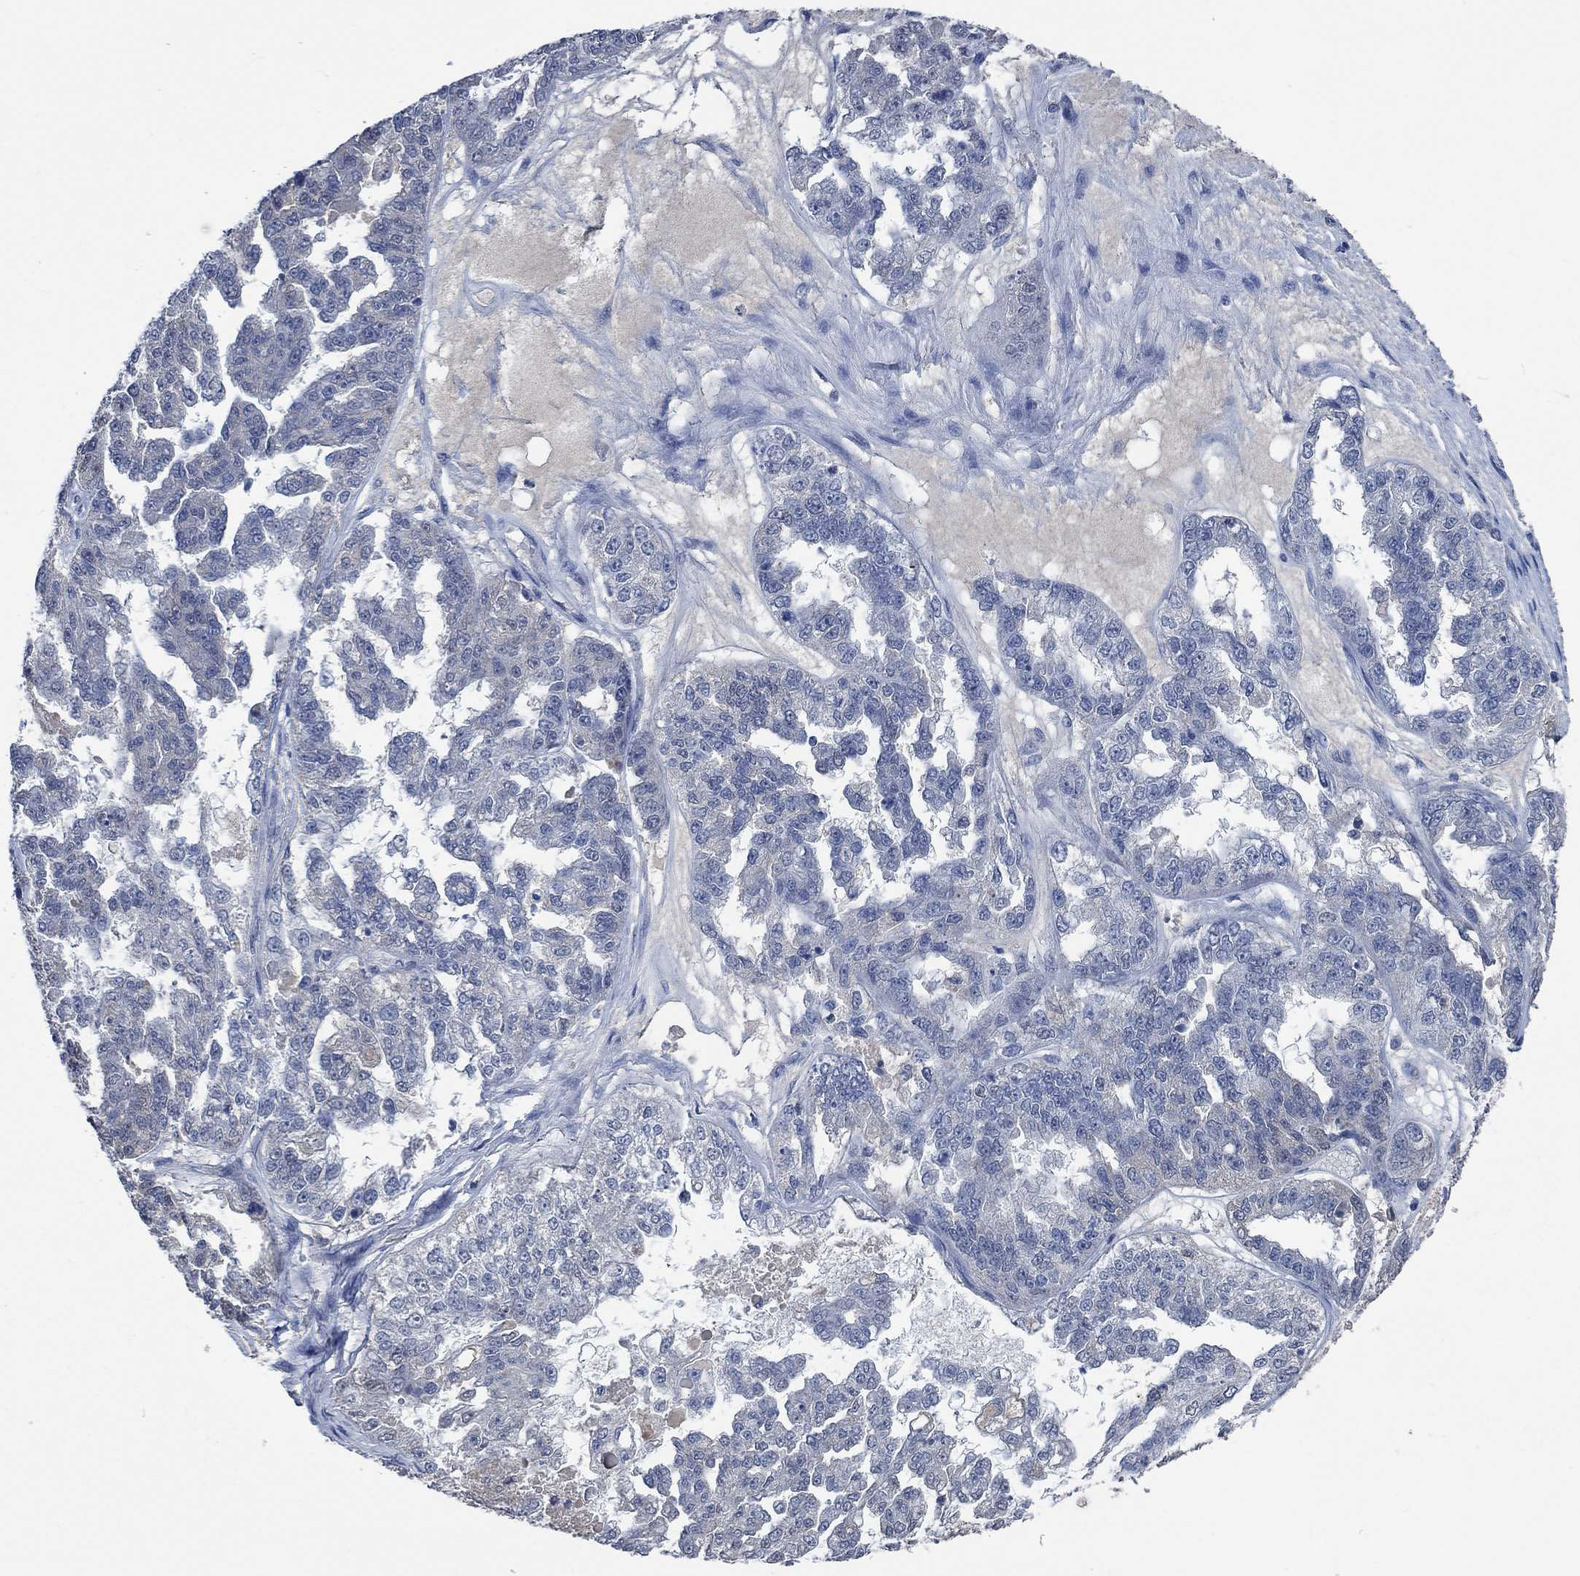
{"staining": {"intensity": "negative", "quantity": "none", "location": "none"}, "tissue": "ovarian cancer", "cell_type": "Tumor cells", "image_type": "cancer", "snomed": [{"axis": "morphology", "description": "Cystadenocarcinoma, serous, NOS"}, {"axis": "topography", "description": "Ovary"}], "caption": "This is an immunohistochemistry histopathology image of human serous cystadenocarcinoma (ovarian). There is no staining in tumor cells.", "gene": "OBSCN", "patient": {"sex": "female", "age": 58}}